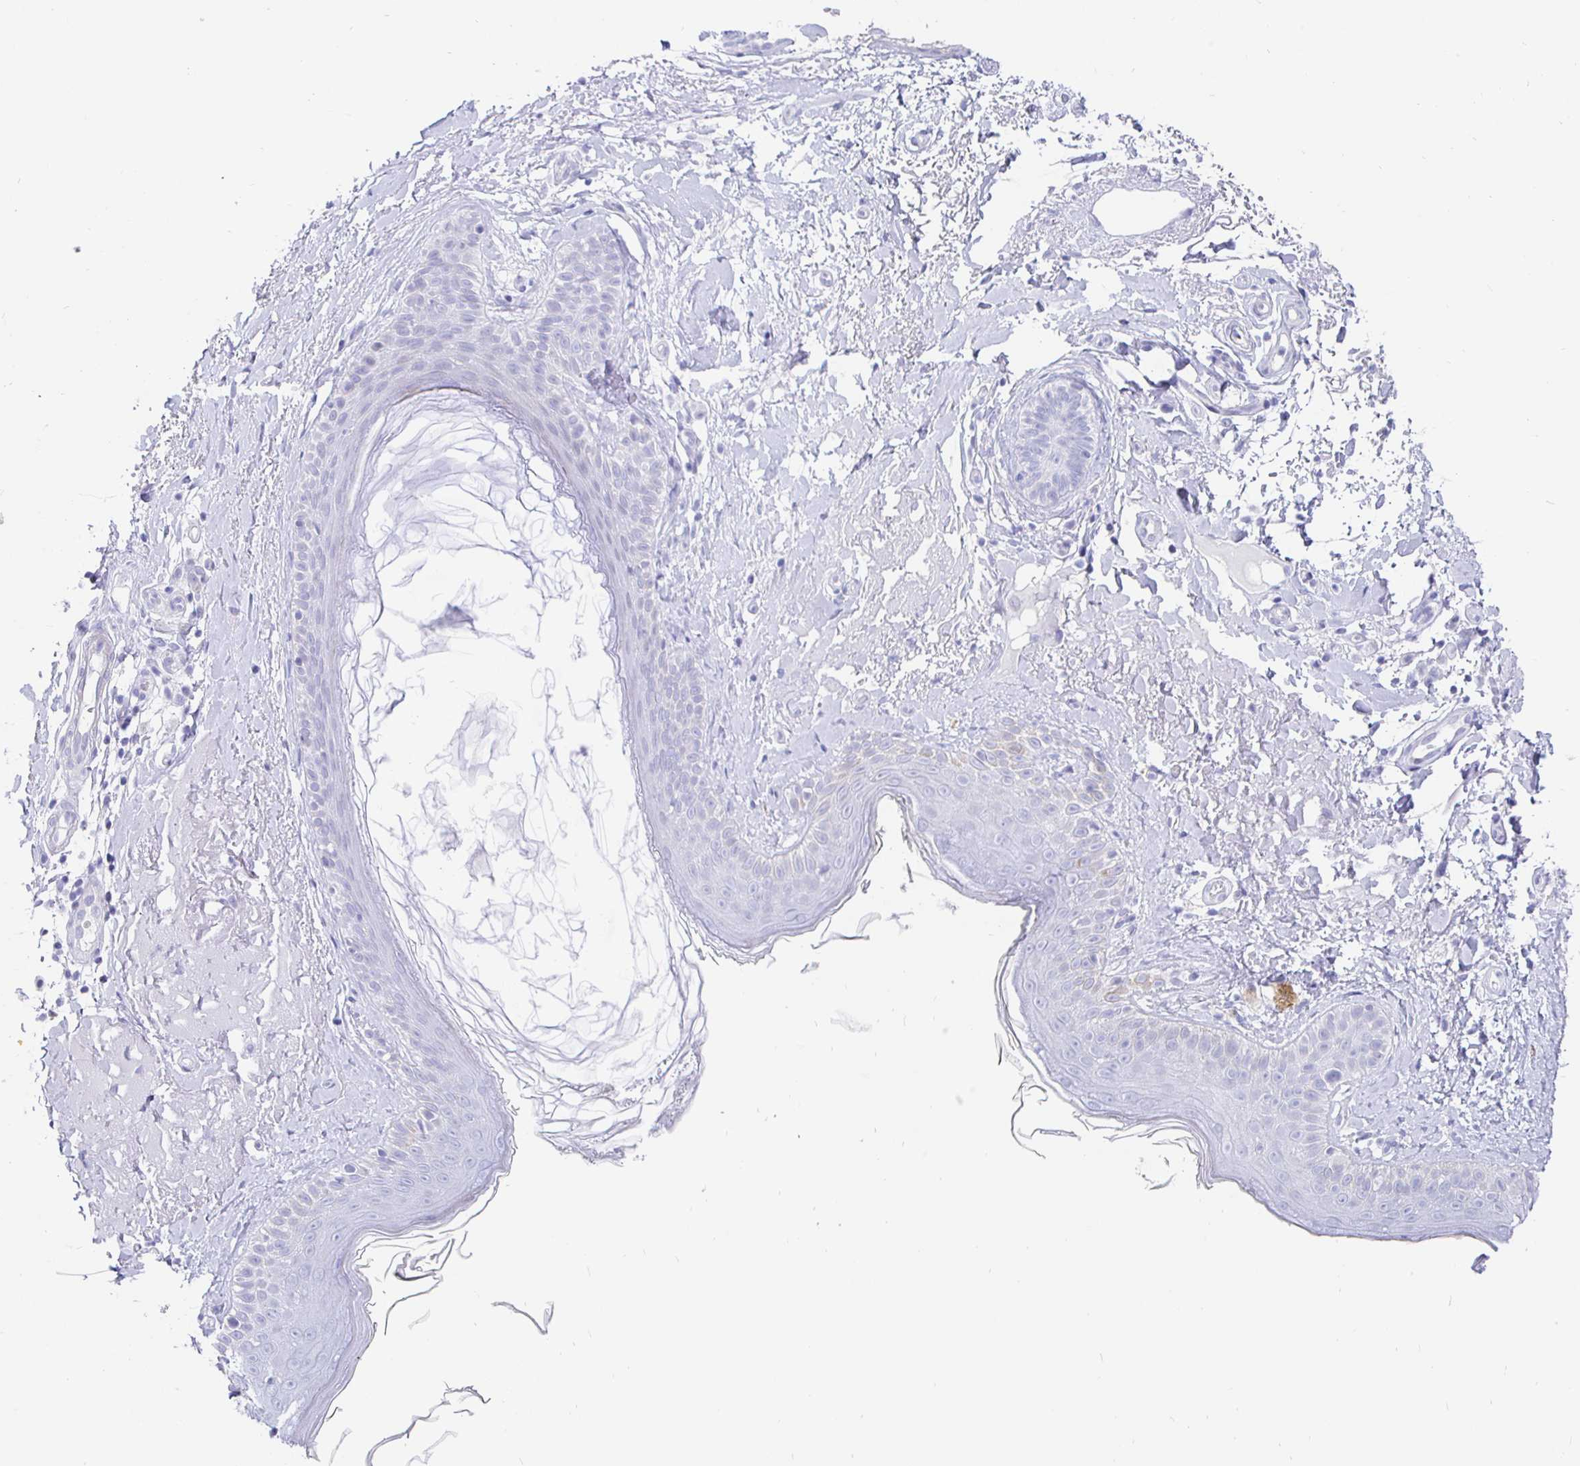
{"staining": {"intensity": "negative", "quantity": "none", "location": "none"}, "tissue": "skin", "cell_type": "Fibroblasts", "image_type": "normal", "snomed": [{"axis": "morphology", "description": "Normal tissue, NOS"}, {"axis": "topography", "description": "Skin"}], "caption": "Immunohistochemistry (IHC) histopathology image of unremarkable skin: human skin stained with DAB (3,3'-diaminobenzidine) reveals no significant protein positivity in fibroblasts.", "gene": "CR2", "patient": {"sex": "male", "age": 73}}